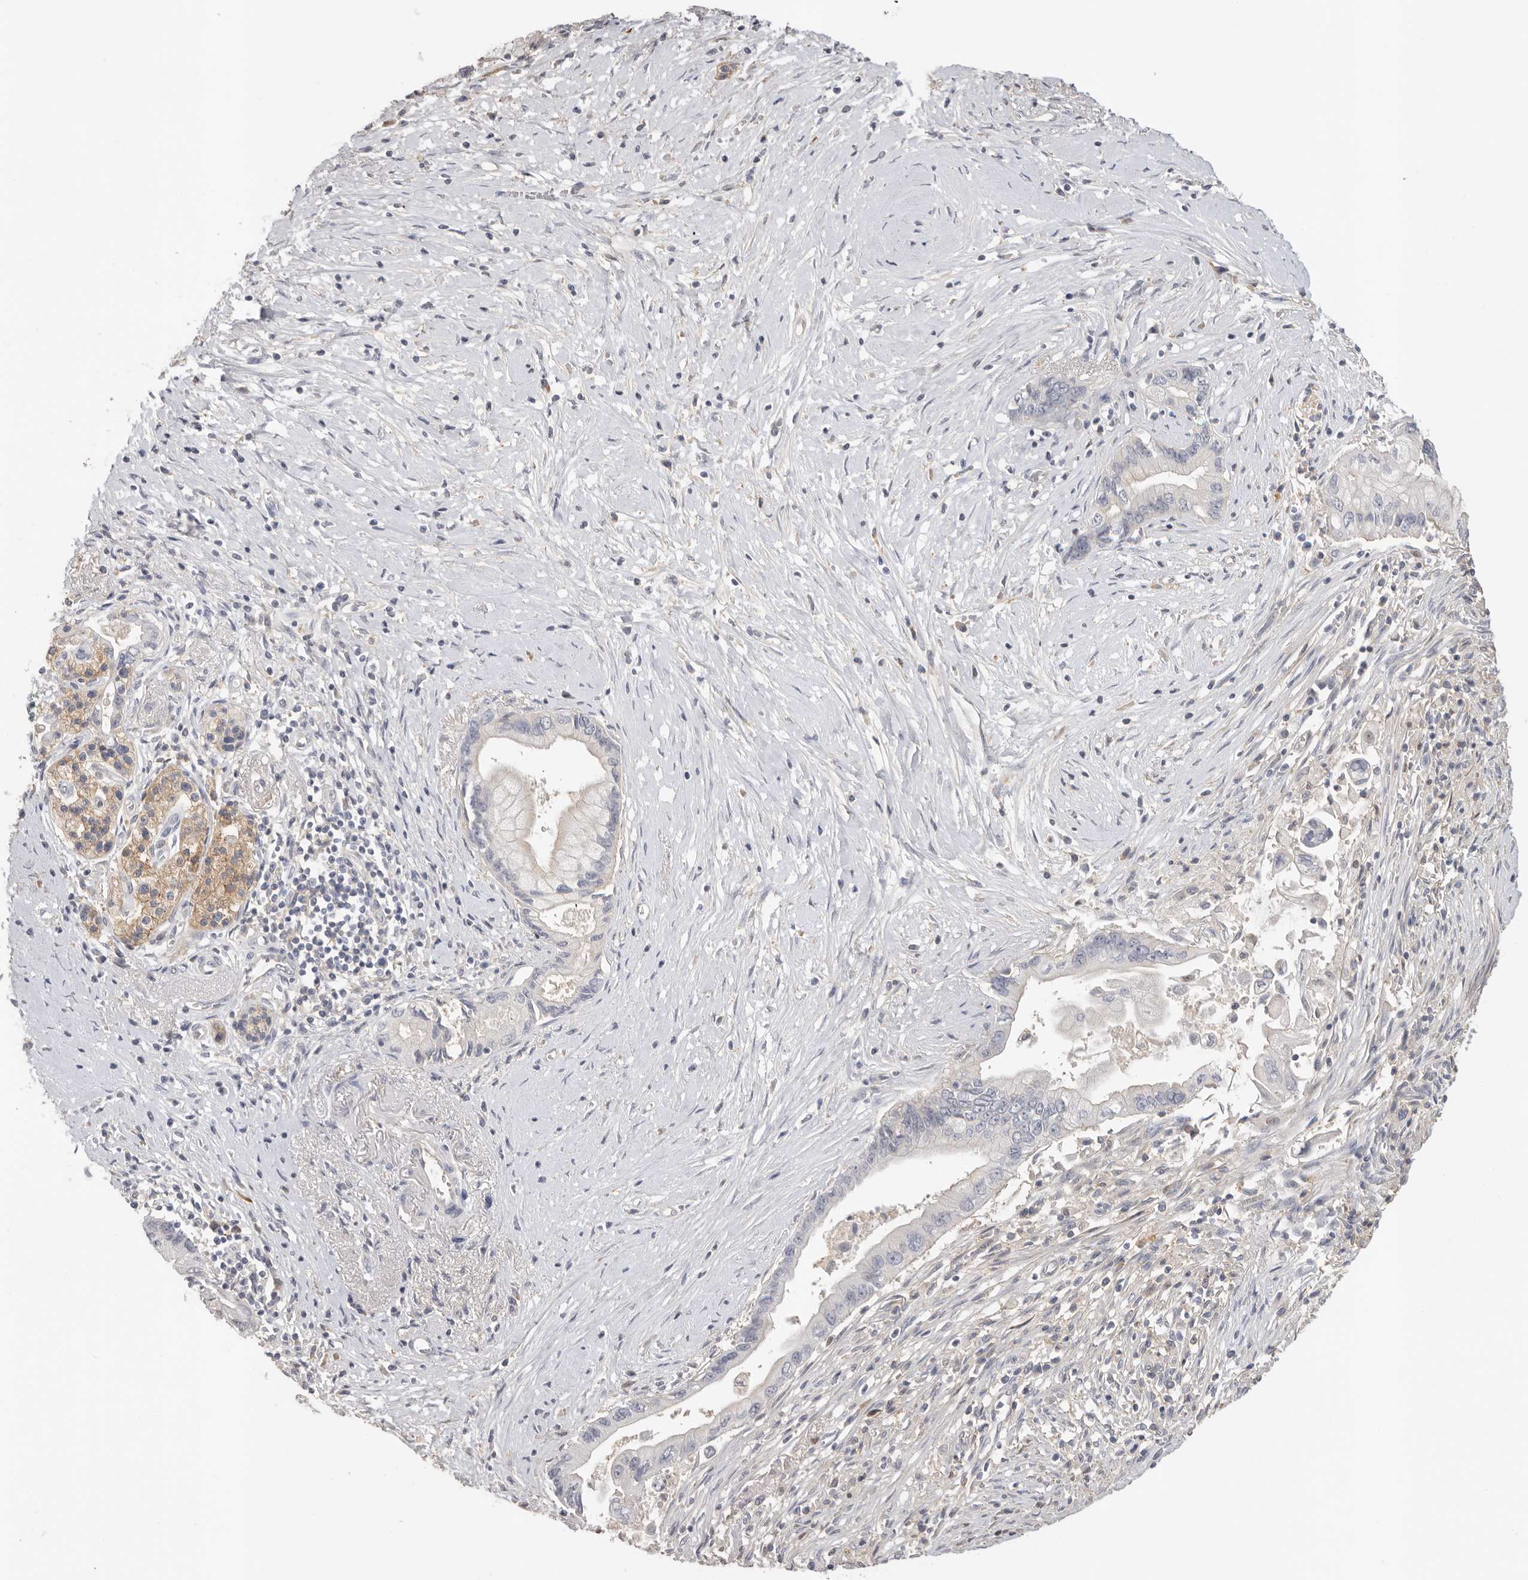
{"staining": {"intensity": "negative", "quantity": "none", "location": "none"}, "tissue": "pancreatic cancer", "cell_type": "Tumor cells", "image_type": "cancer", "snomed": [{"axis": "morphology", "description": "Adenocarcinoma, NOS"}, {"axis": "topography", "description": "Pancreas"}], "caption": "Immunohistochemistry (IHC) histopathology image of pancreatic cancer stained for a protein (brown), which demonstrates no positivity in tumor cells.", "gene": "WDTC1", "patient": {"sex": "male", "age": 78}}